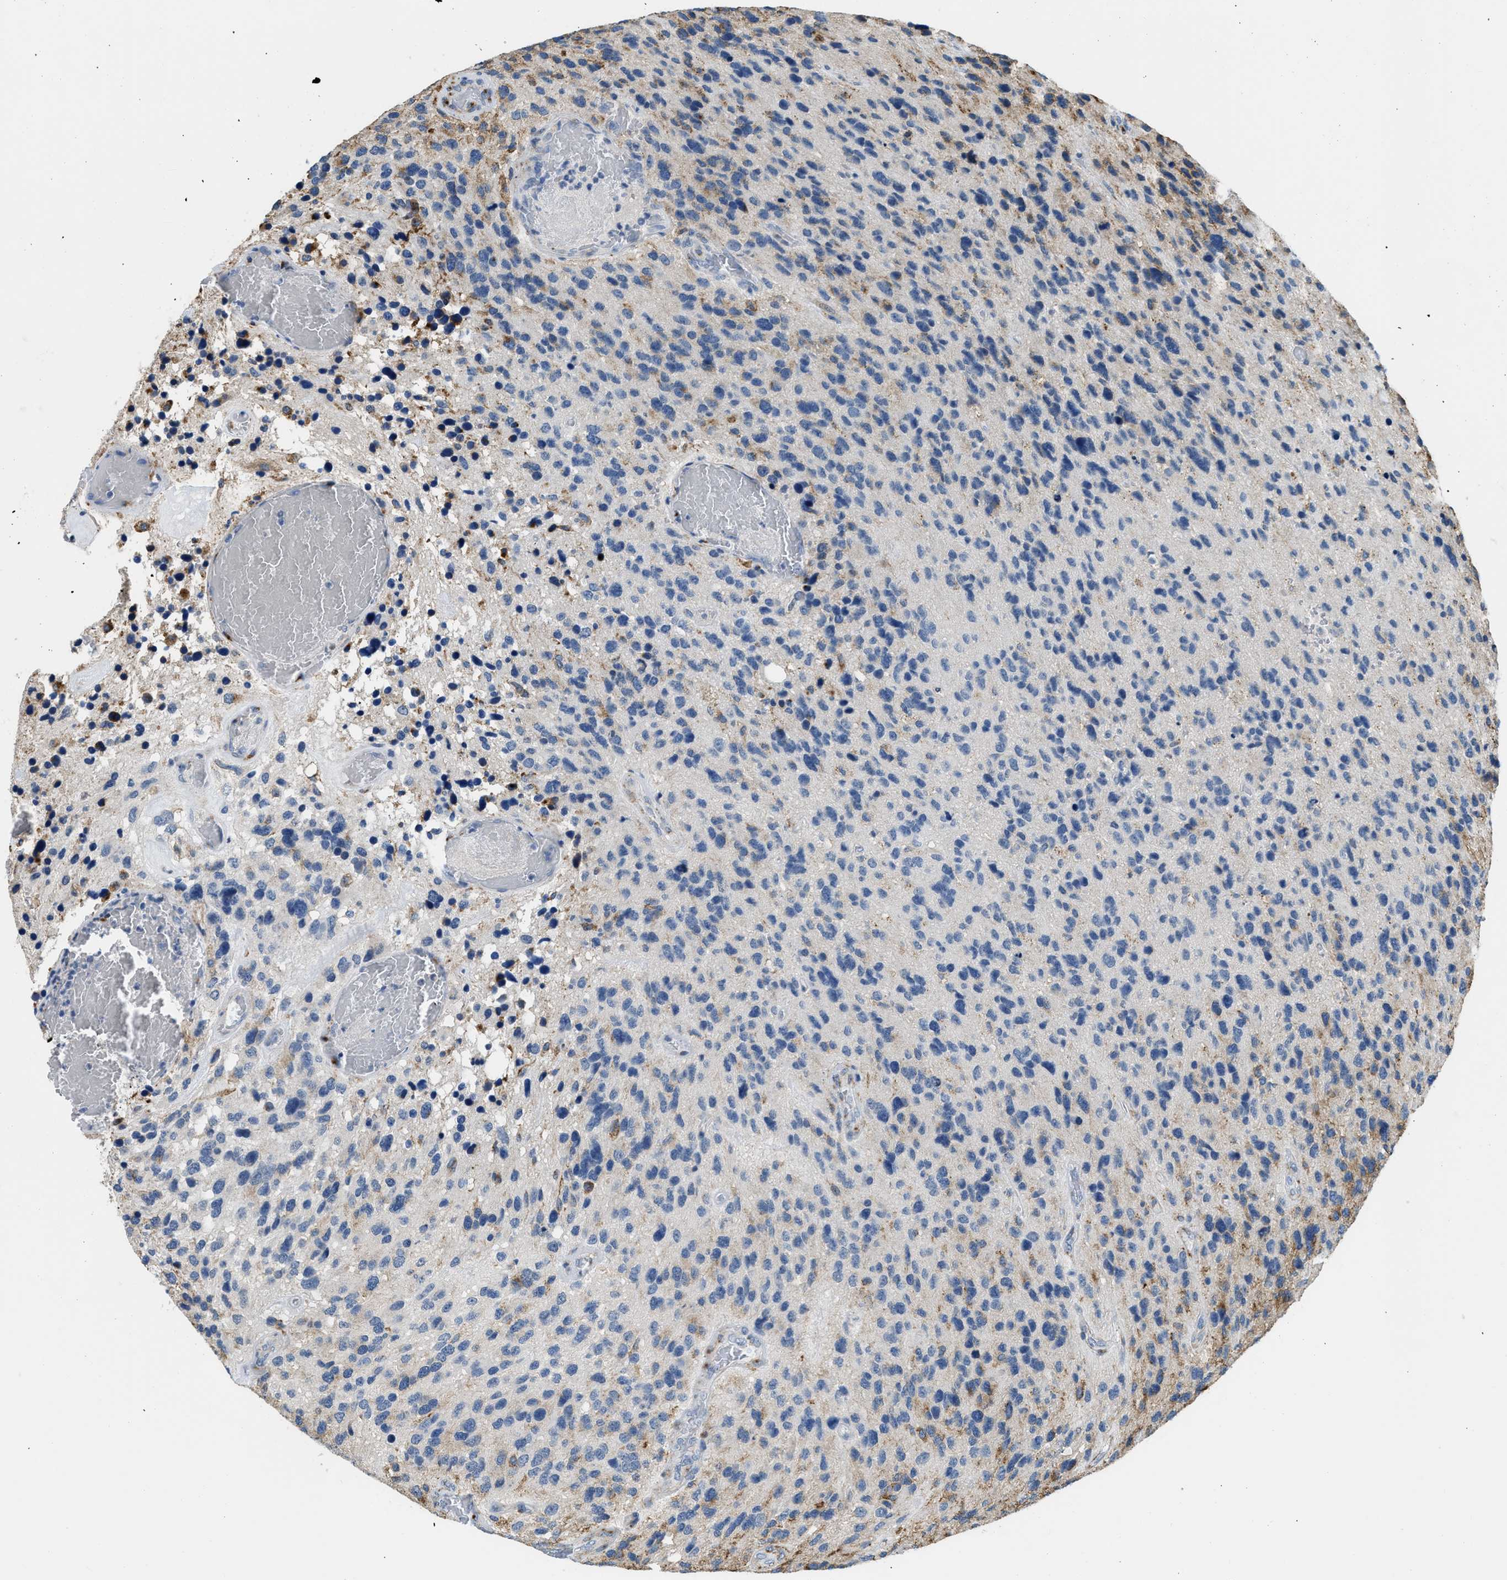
{"staining": {"intensity": "weak", "quantity": "<25%", "location": "cytoplasmic/membranous"}, "tissue": "glioma", "cell_type": "Tumor cells", "image_type": "cancer", "snomed": [{"axis": "morphology", "description": "Glioma, malignant, High grade"}, {"axis": "topography", "description": "Brain"}], "caption": "High power microscopy image of an immunohistochemistry micrograph of malignant high-grade glioma, revealing no significant expression in tumor cells. Nuclei are stained in blue.", "gene": "LRP1", "patient": {"sex": "female", "age": 58}}